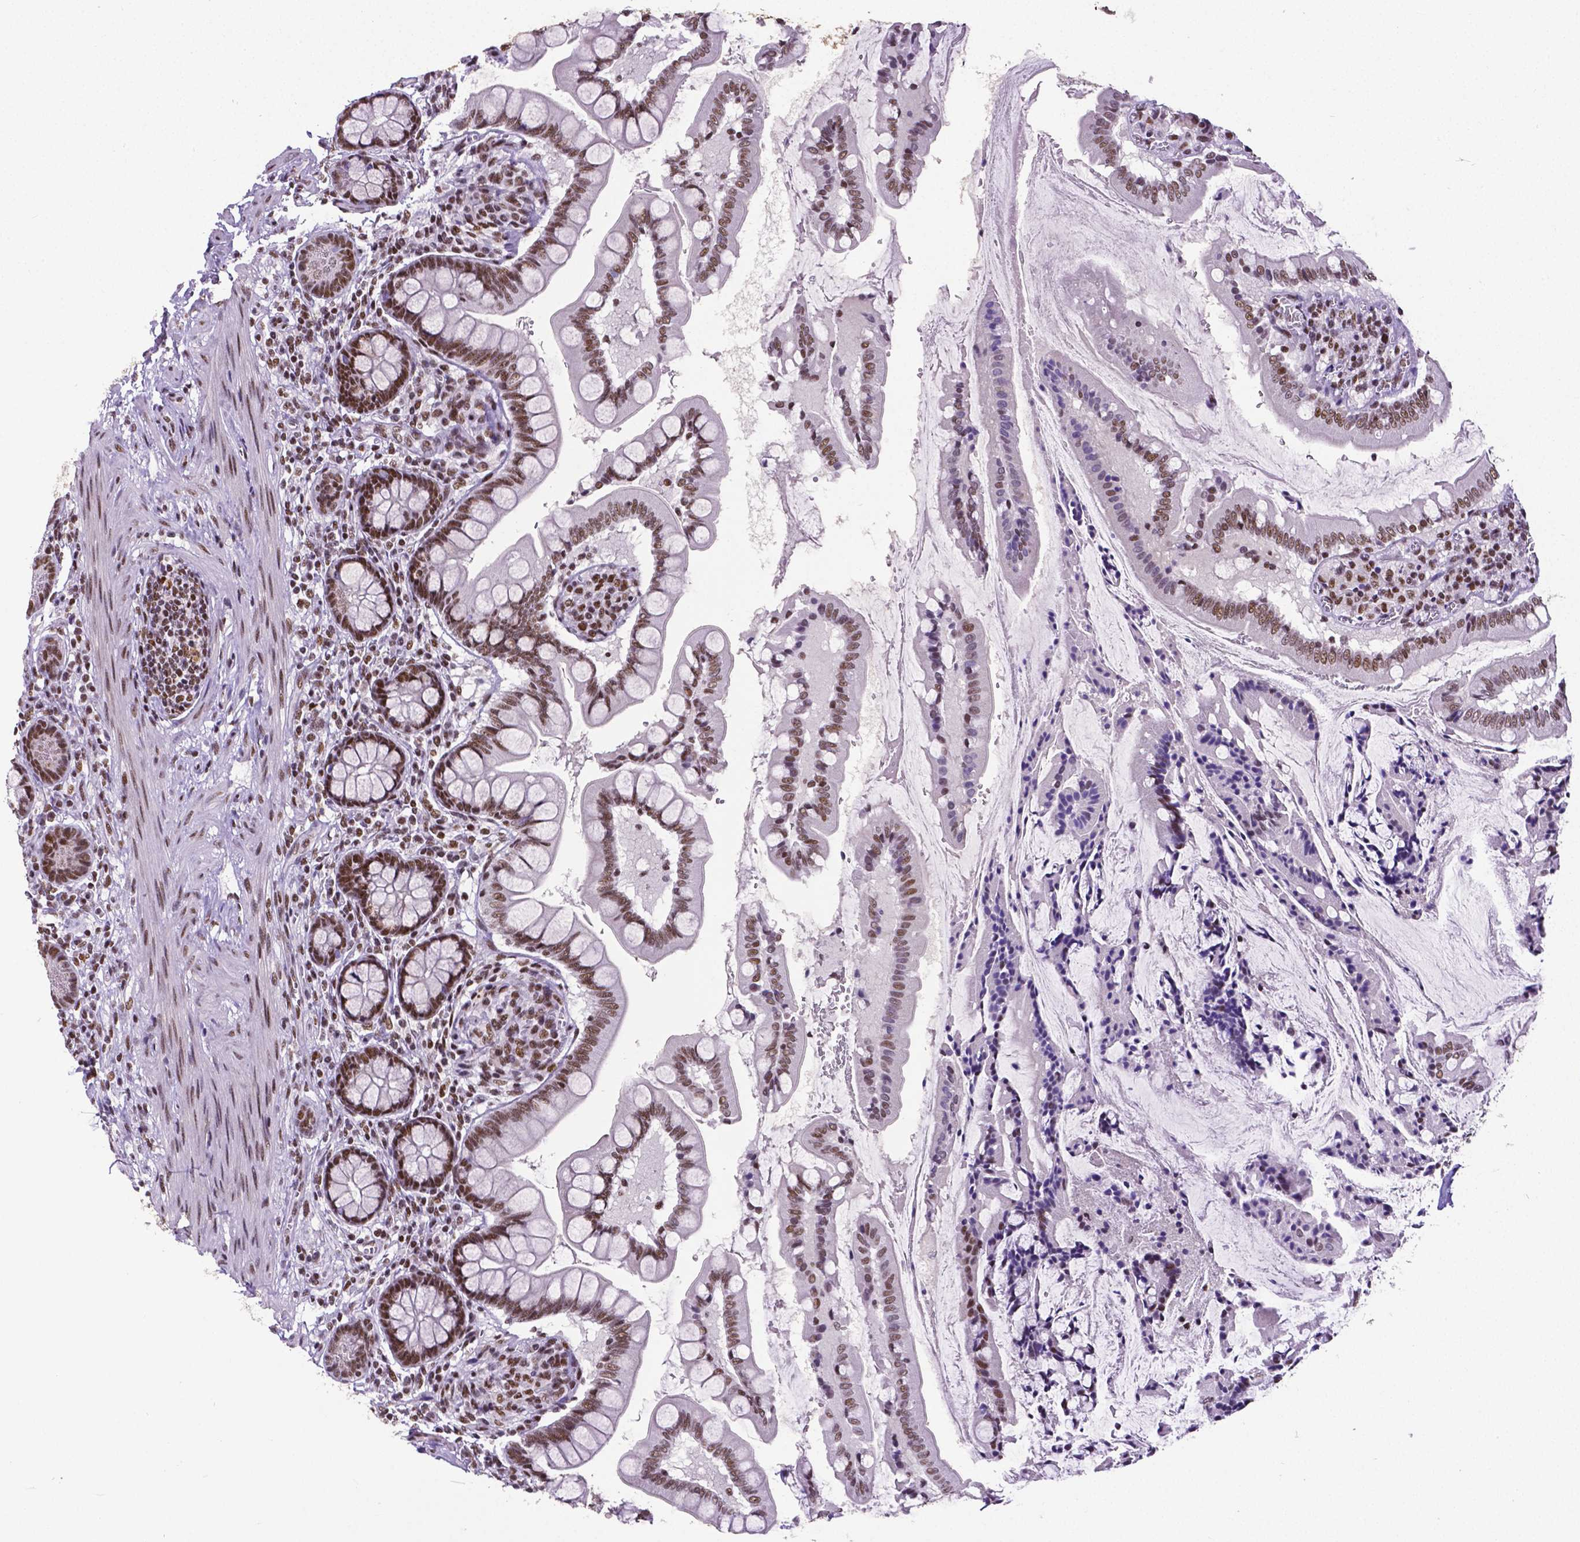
{"staining": {"intensity": "moderate", "quantity": ">75%", "location": "cytoplasmic/membranous,nuclear"}, "tissue": "small intestine", "cell_type": "Glandular cells", "image_type": "normal", "snomed": [{"axis": "morphology", "description": "Normal tissue, NOS"}, {"axis": "topography", "description": "Small intestine"}], "caption": "The photomicrograph reveals immunohistochemical staining of benign small intestine. There is moderate cytoplasmic/membranous,nuclear staining is identified in about >75% of glandular cells.", "gene": "REST", "patient": {"sex": "female", "age": 56}}